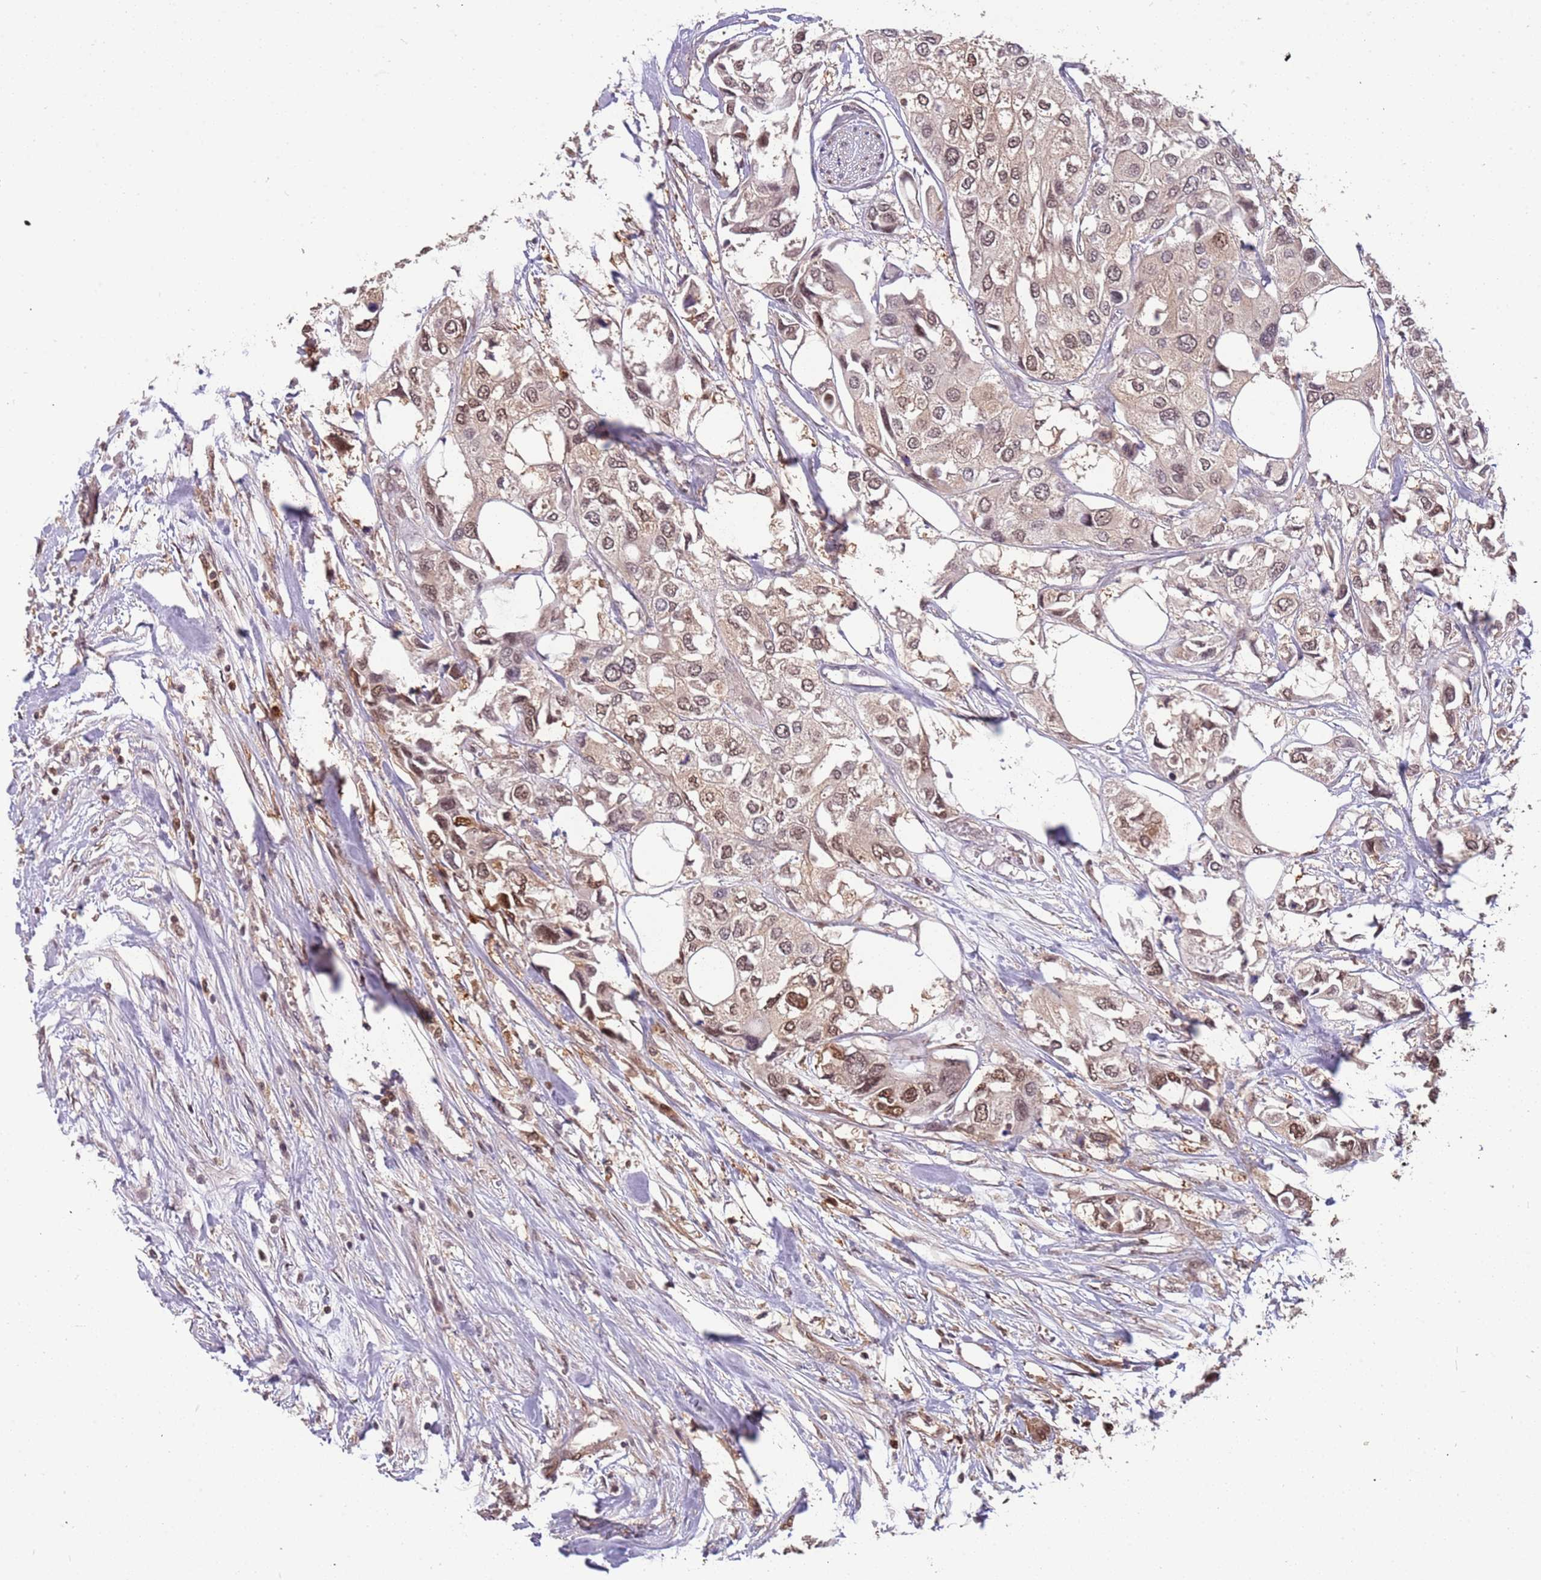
{"staining": {"intensity": "weak", "quantity": ">75%", "location": "nuclear"}, "tissue": "urothelial cancer", "cell_type": "Tumor cells", "image_type": "cancer", "snomed": [{"axis": "morphology", "description": "Urothelial carcinoma, High grade"}, {"axis": "topography", "description": "Urinary bladder"}], "caption": "Weak nuclear expression is identified in about >75% of tumor cells in high-grade urothelial carcinoma.", "gene": "GBP2", "patient": {"sex": "male", "age": 64}}